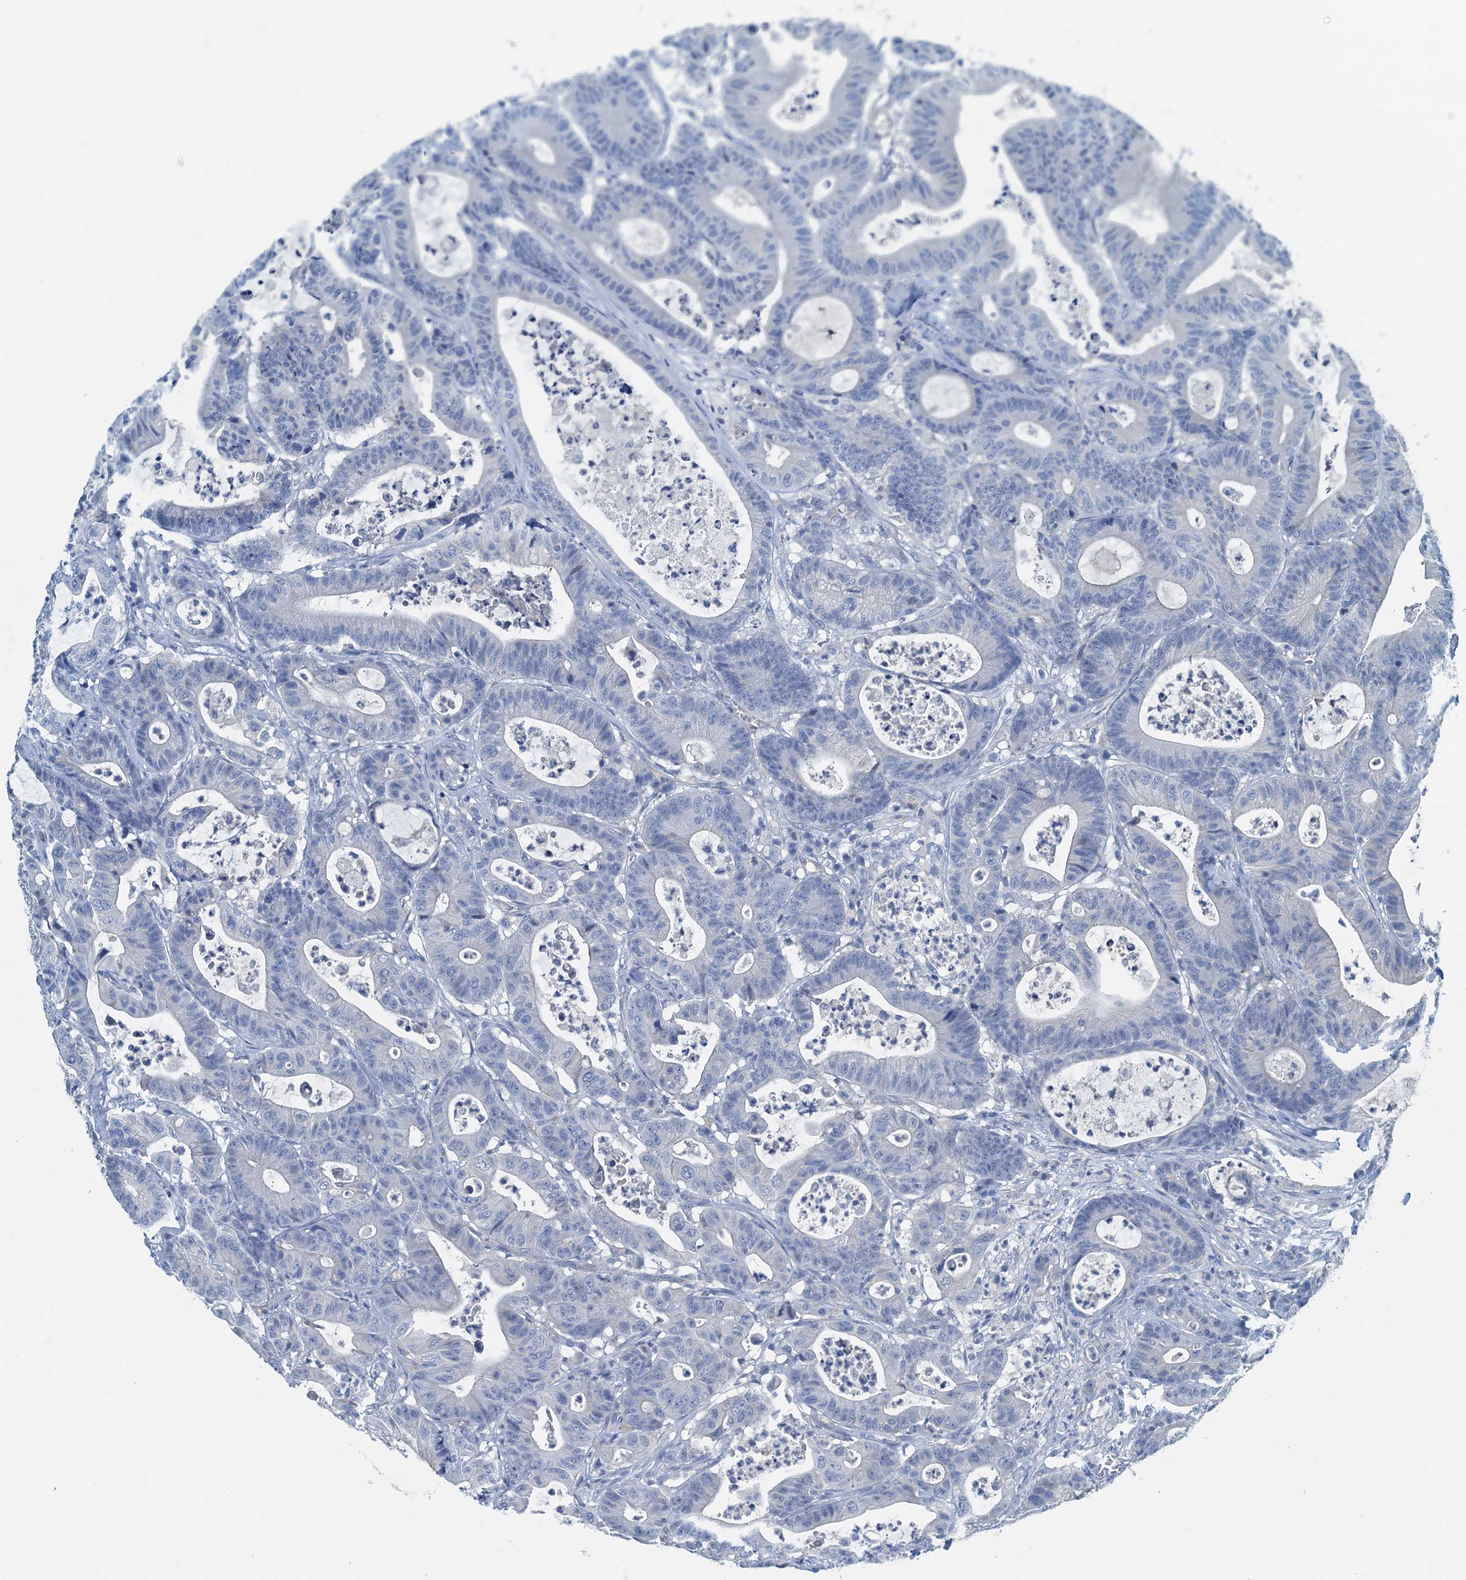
{"staining": {"intensity": "negative", "quantity": "none", "location": "none"}, "tissue": "colorectal cancer", "cell_type": "Tumor cells", "image_type": "cancer", "snomed": [{"axis": "morphology", "description": "Adenocarcinoma, NOS"}, {"axis": "topography", "description": "Colon"}], "caption": "This is an IHC photomicrograph of adenocarcinoma (colorectal). There is no staining in tumor cells.", "gene": "GFOD2", "patient": {"sex": "female", "age": 84}}